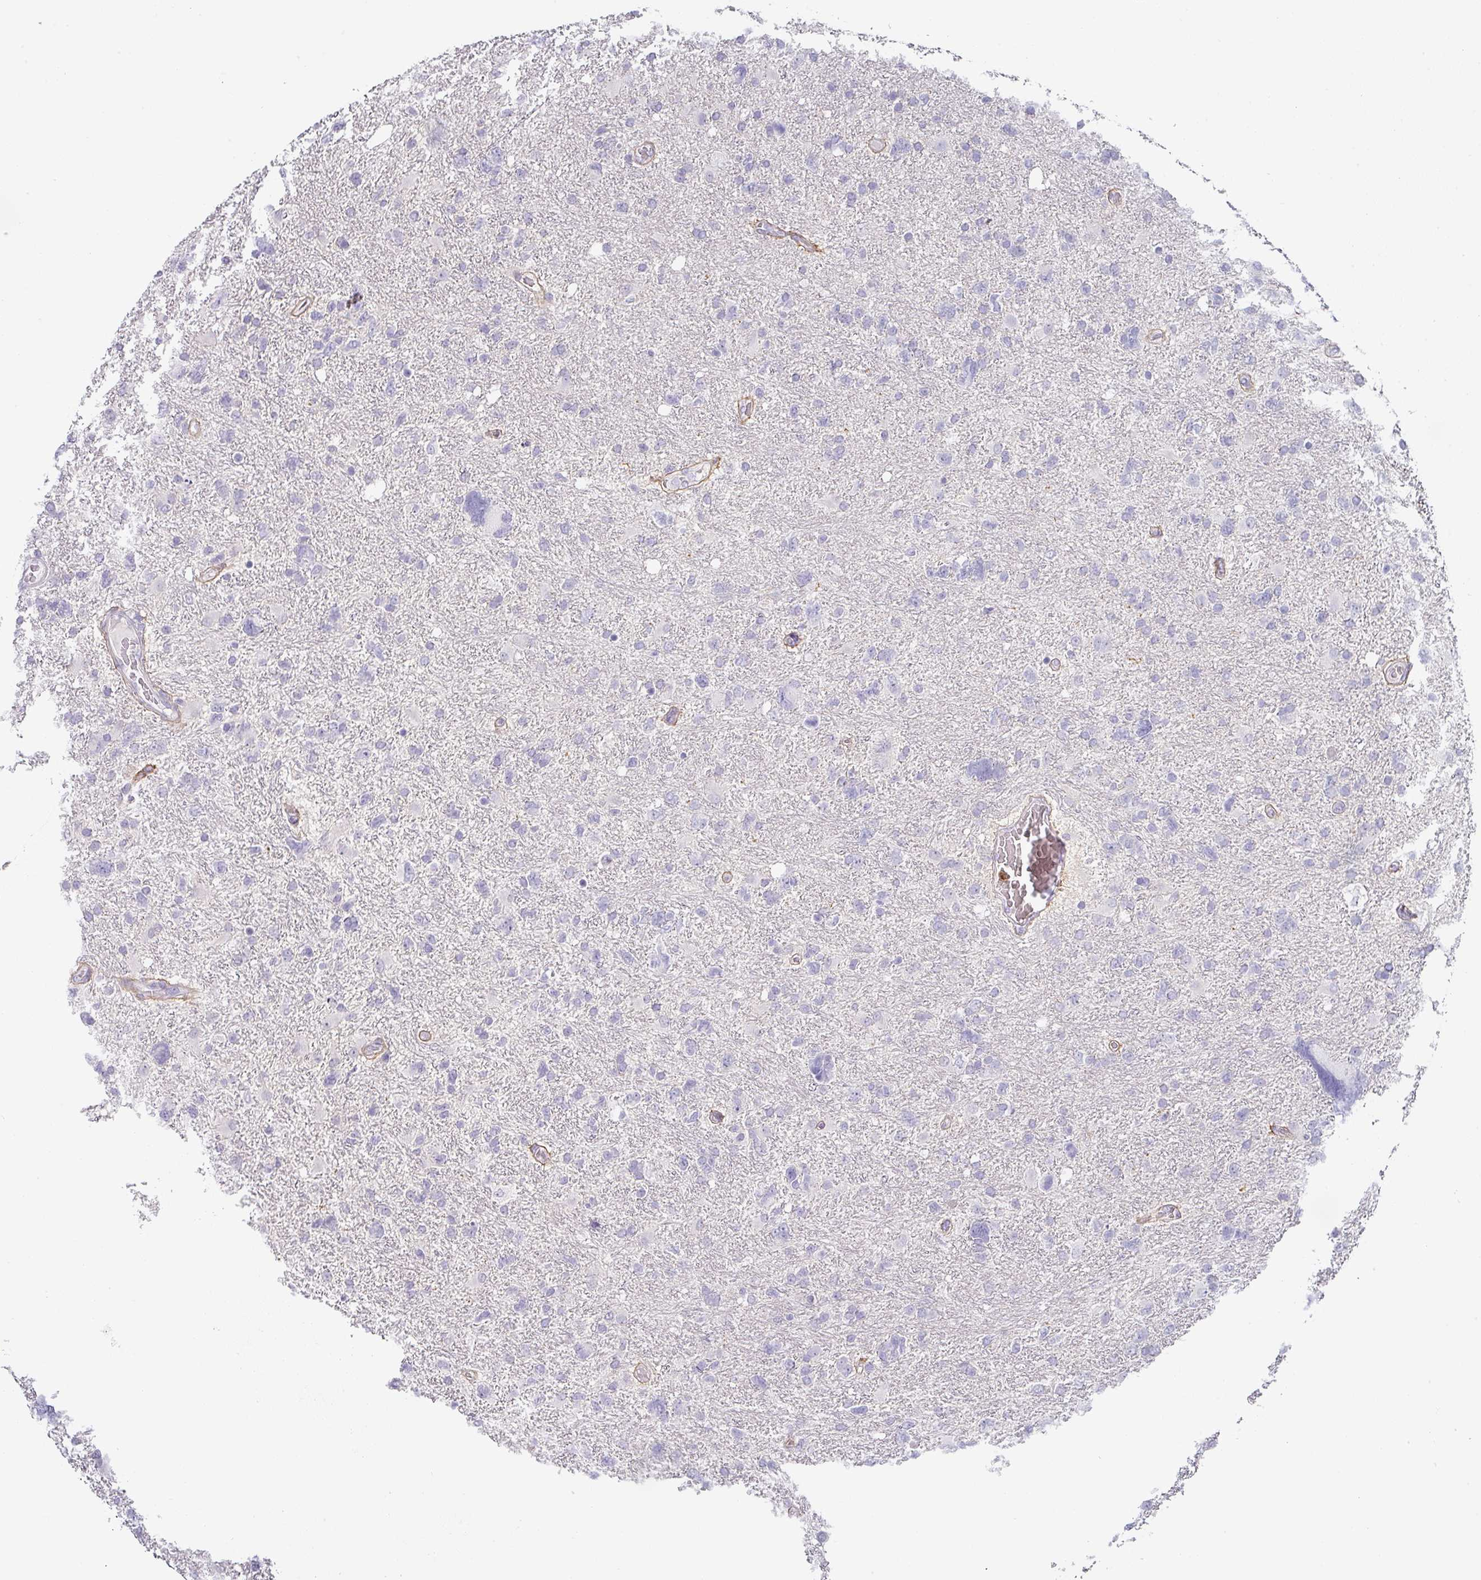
{"staining": {"intensity": "negative", "quantity": "none", "location": "none"}, "tissue": "glioma", "cell_type": "Tumor cells", "image_type": "cancer", "snomed": [{"axis": "morphology", "description": "Glioma, malignant, High grade"}, {"axis": "topography", "description": "Brain"}], "caption": "Photomicrograph shows no protein expression in tumor cells of glioma tissue.", "gene": "BTLA", "patient": {"sex": "male", "age": 61}}